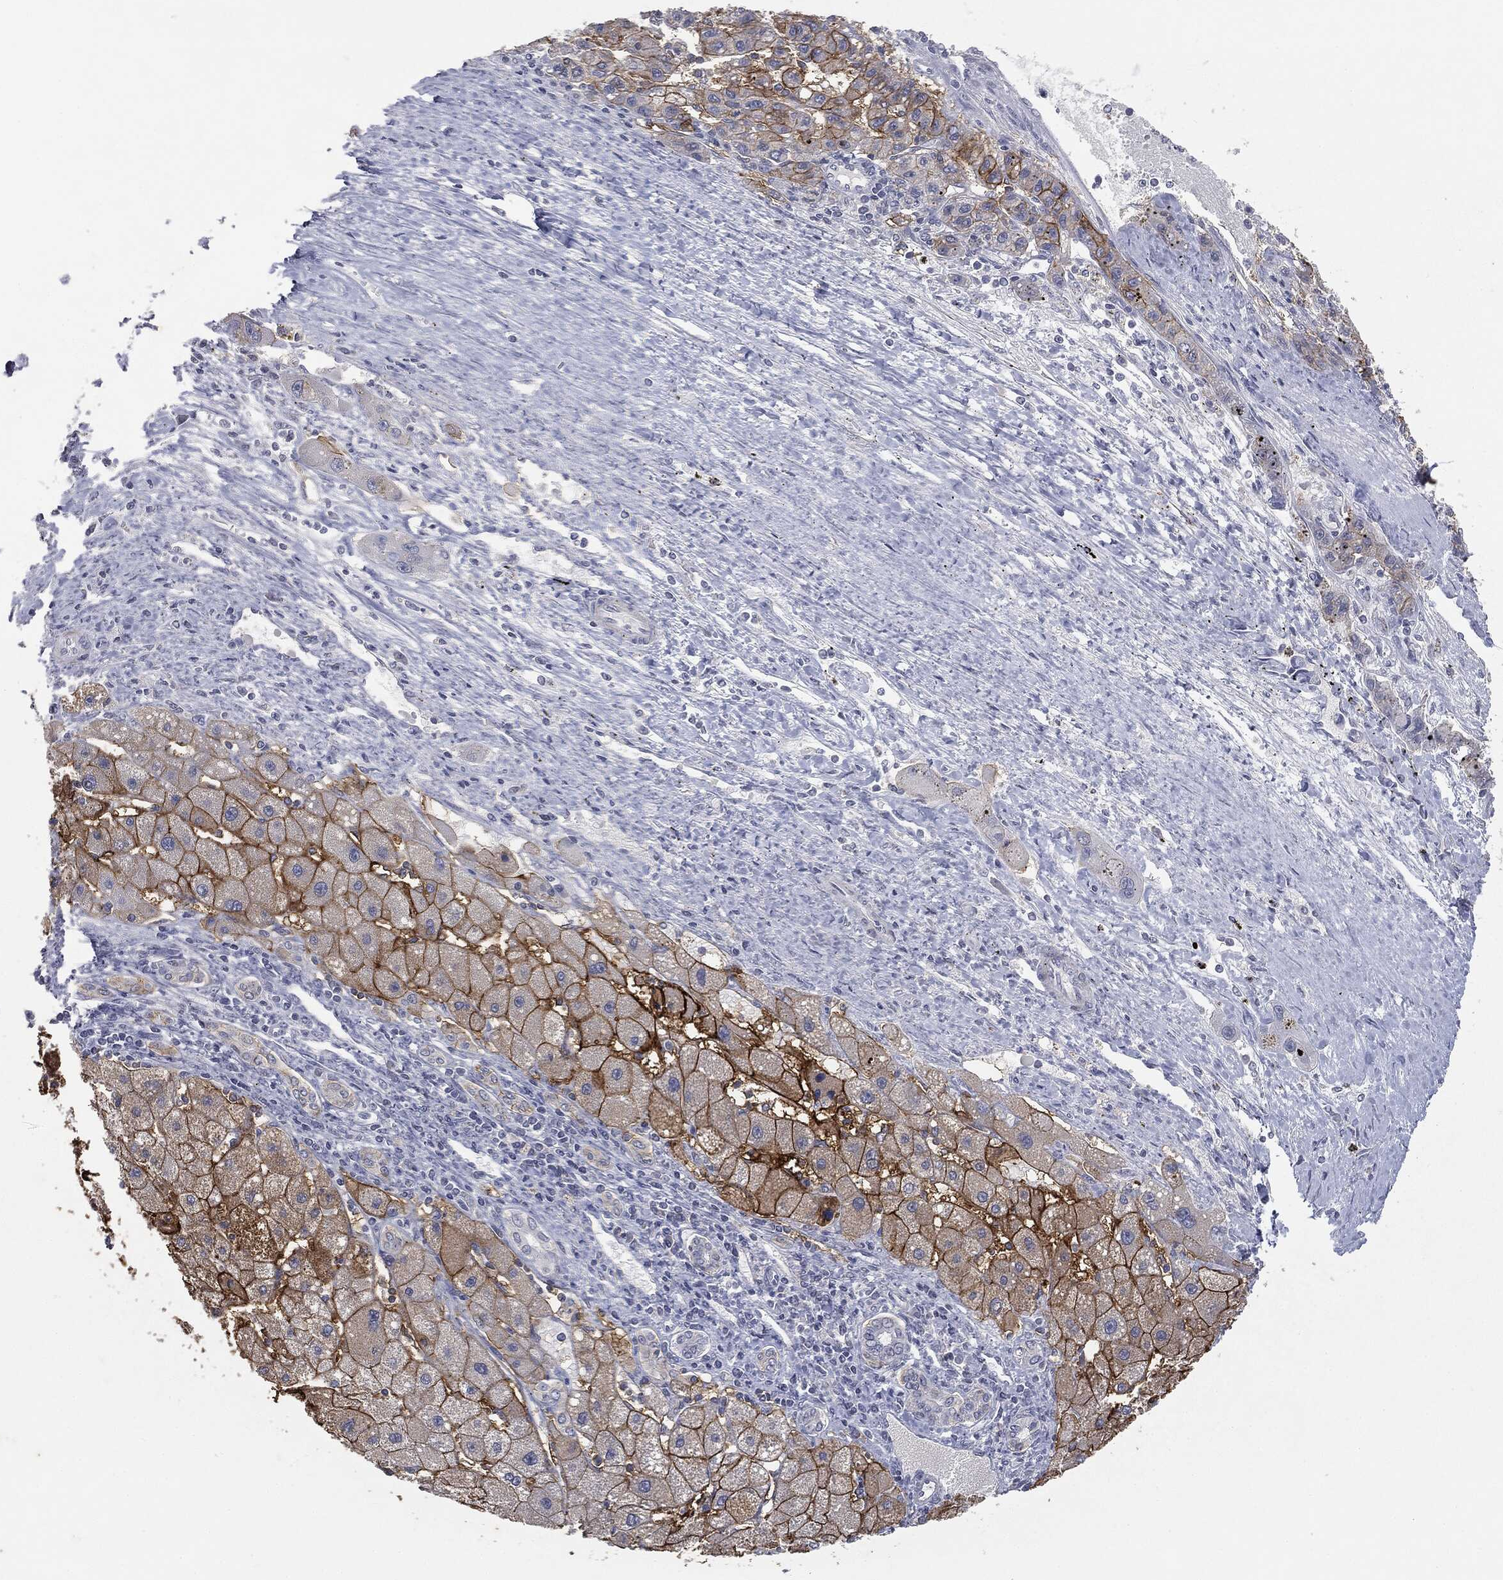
{"staining": {"intensity": "strong", "quantity": ">75%", "location": "cytoplasmic/membranous"}, "tissue": "liver cancer", "cell_type": "Tumor cells", "image_type": "cancer", "snomed": [{"axis": "morphology", "description": "Carcinoma, Hepatocellular, NOS"}, {"axis": "topography", "description": "Liver"}], "caption": "Immunohistochemical staining of human liver cancer (hepatocellular carcinoma) displays high levels of strong cytoplasmic/membranous protein positivity in about >75% of tumor cells.", "gene": "SLC2A2", "patient": {"sex": "female", "age": 82}}